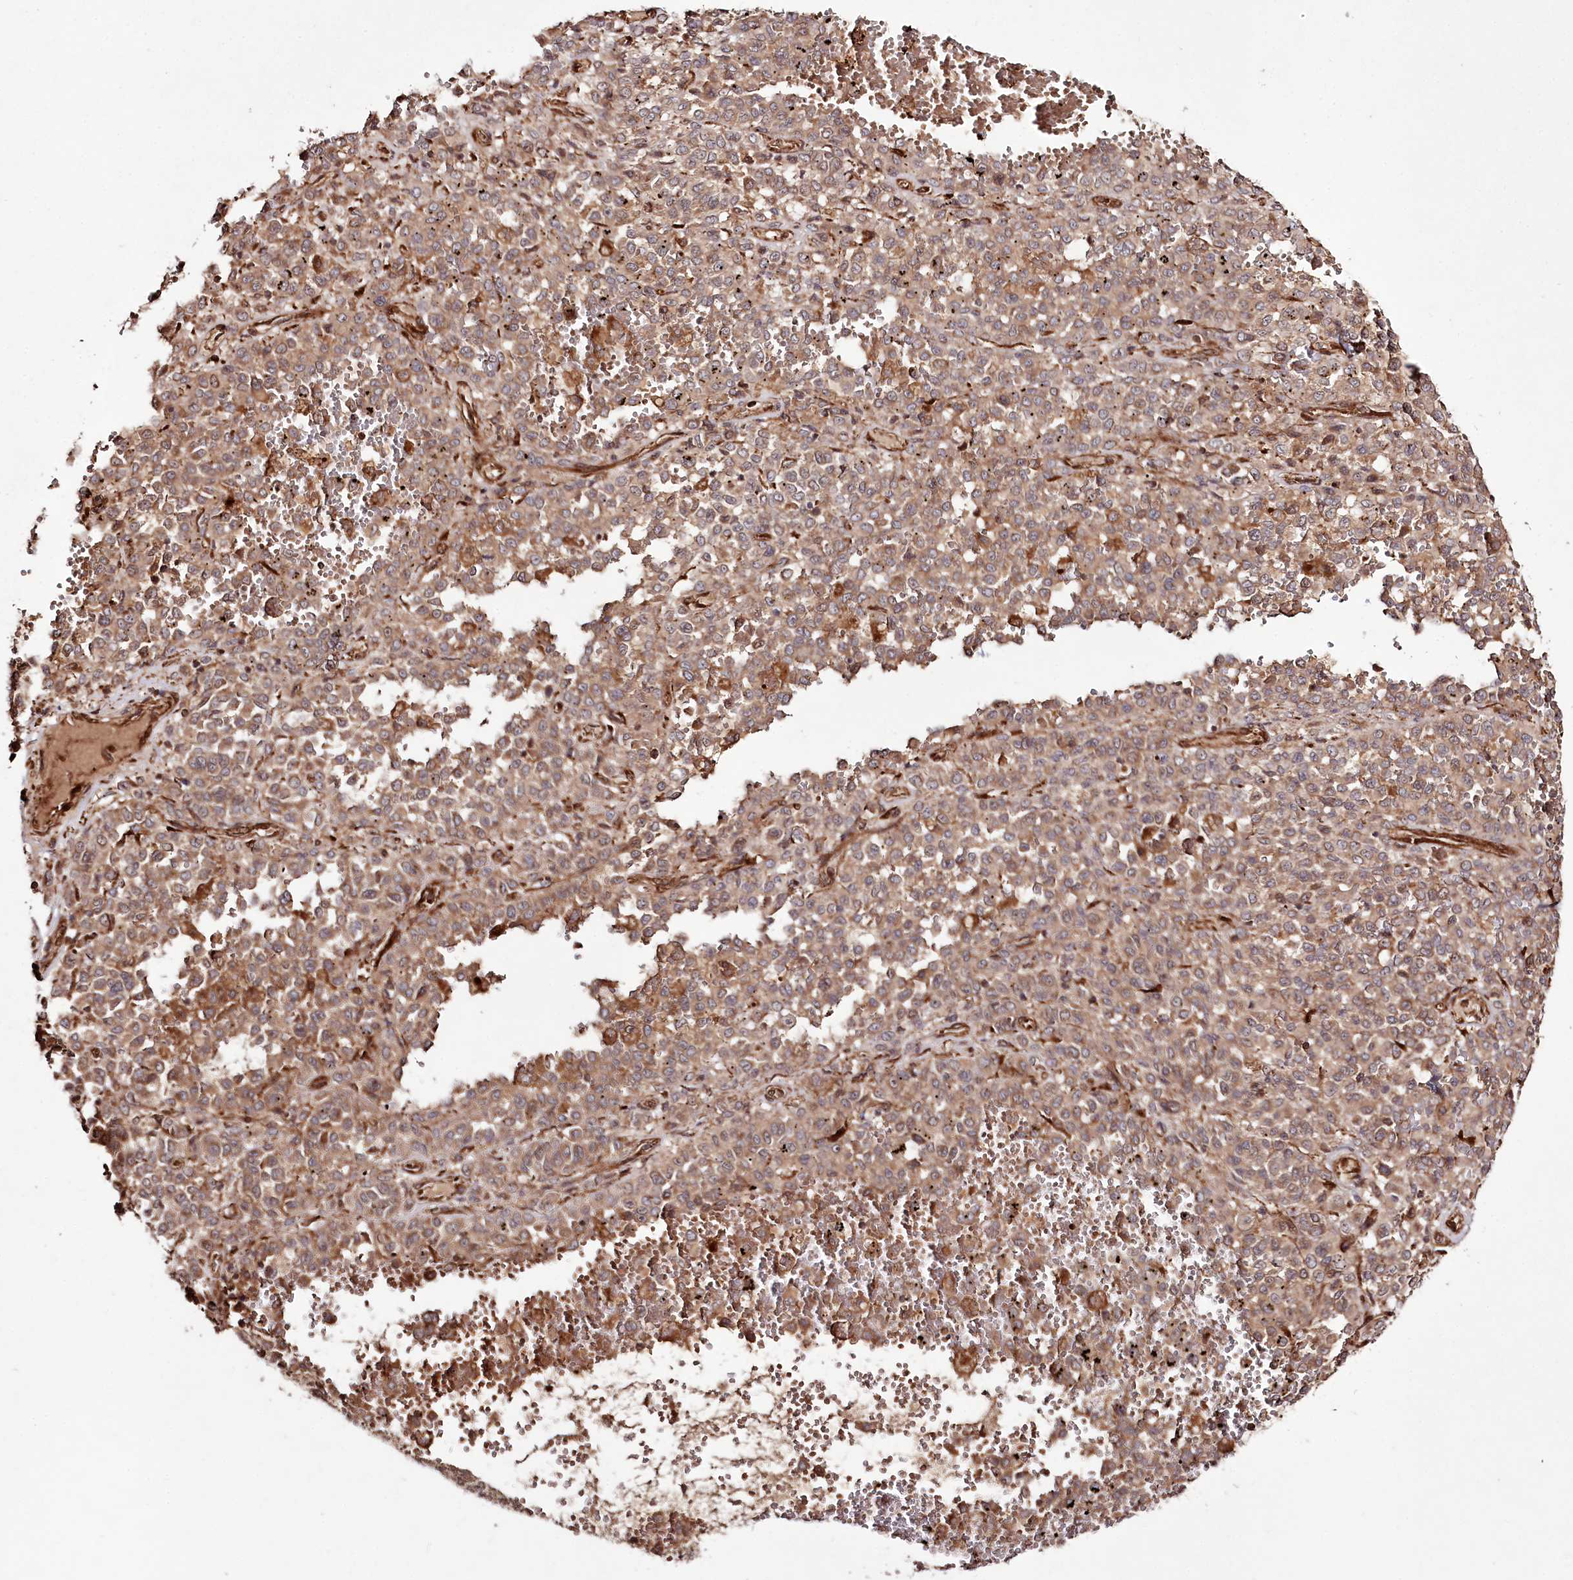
{"staining": {"intensity": "moderate", "quantity": ">75%", "location": "cytoplasmic/membranous"}, "tissue": "melanoma", "cell_type": "Tumor cells", "image_type": "cancer", "snomed": [{"axis": "morphology", "description": "Malignant melanoma, Metastatic site"}, {"axis": "topography", "description": "Pancreas"}], "caption": "Immunohistochemistry staining of malignant melanoma (metastatic site), which reveals medium levels of moderate cytoplasmic/membranous expression in about >75% of tumor cells indicating moderate cytoplasmic/membranous protein positivity. The staining was performed using DAB (brown) for protein detection and nuclei were counterstained in hematoxylin (blue).", "gene": "REXO2", "patient": {"sex": "female", "age": 30}}